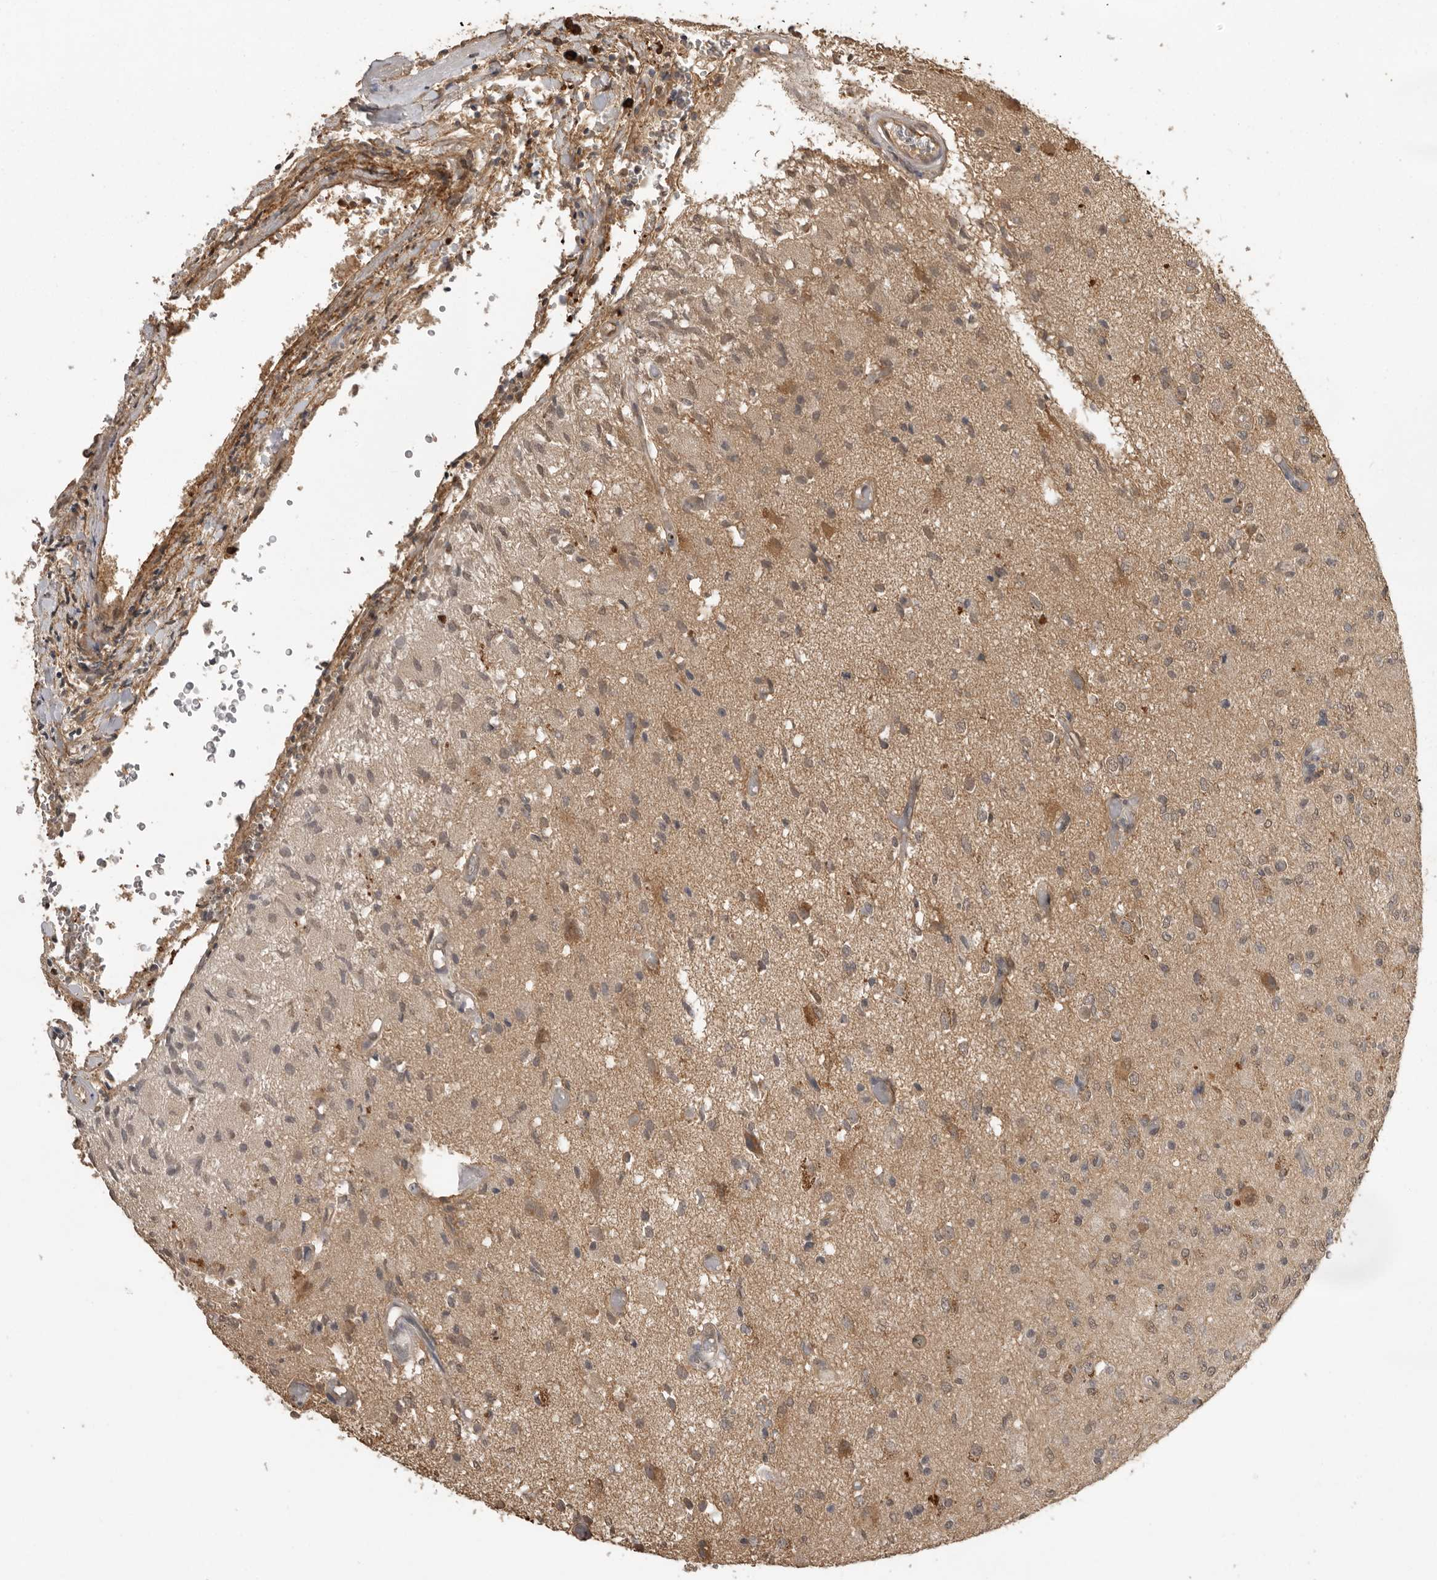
{"staining": {"intensity": "moderate", "quantity": "<25%", "location": "cytoplasmic/membranous,nuclear"}, "tissue": "glioma", "cell_type": "Tumor cells", "image_type": "cancer", "snomed": [{"axis": "morphology", "description": "Normal tissue, NOS"}, {"axis": "morphology", "description": "Glioma, malignant, High grade"}, {"axis": "topography", "description": "Cerebral cortex"}], "caption": "Approximately <25% of tumor cells in glioma demonstrate moderate cytoplasmic/membranous and nuclear protein staining as visualized by brown immunohistochemical staining.", "gene": "JAG2", "patient": {"sex": "male", "age": 77}}